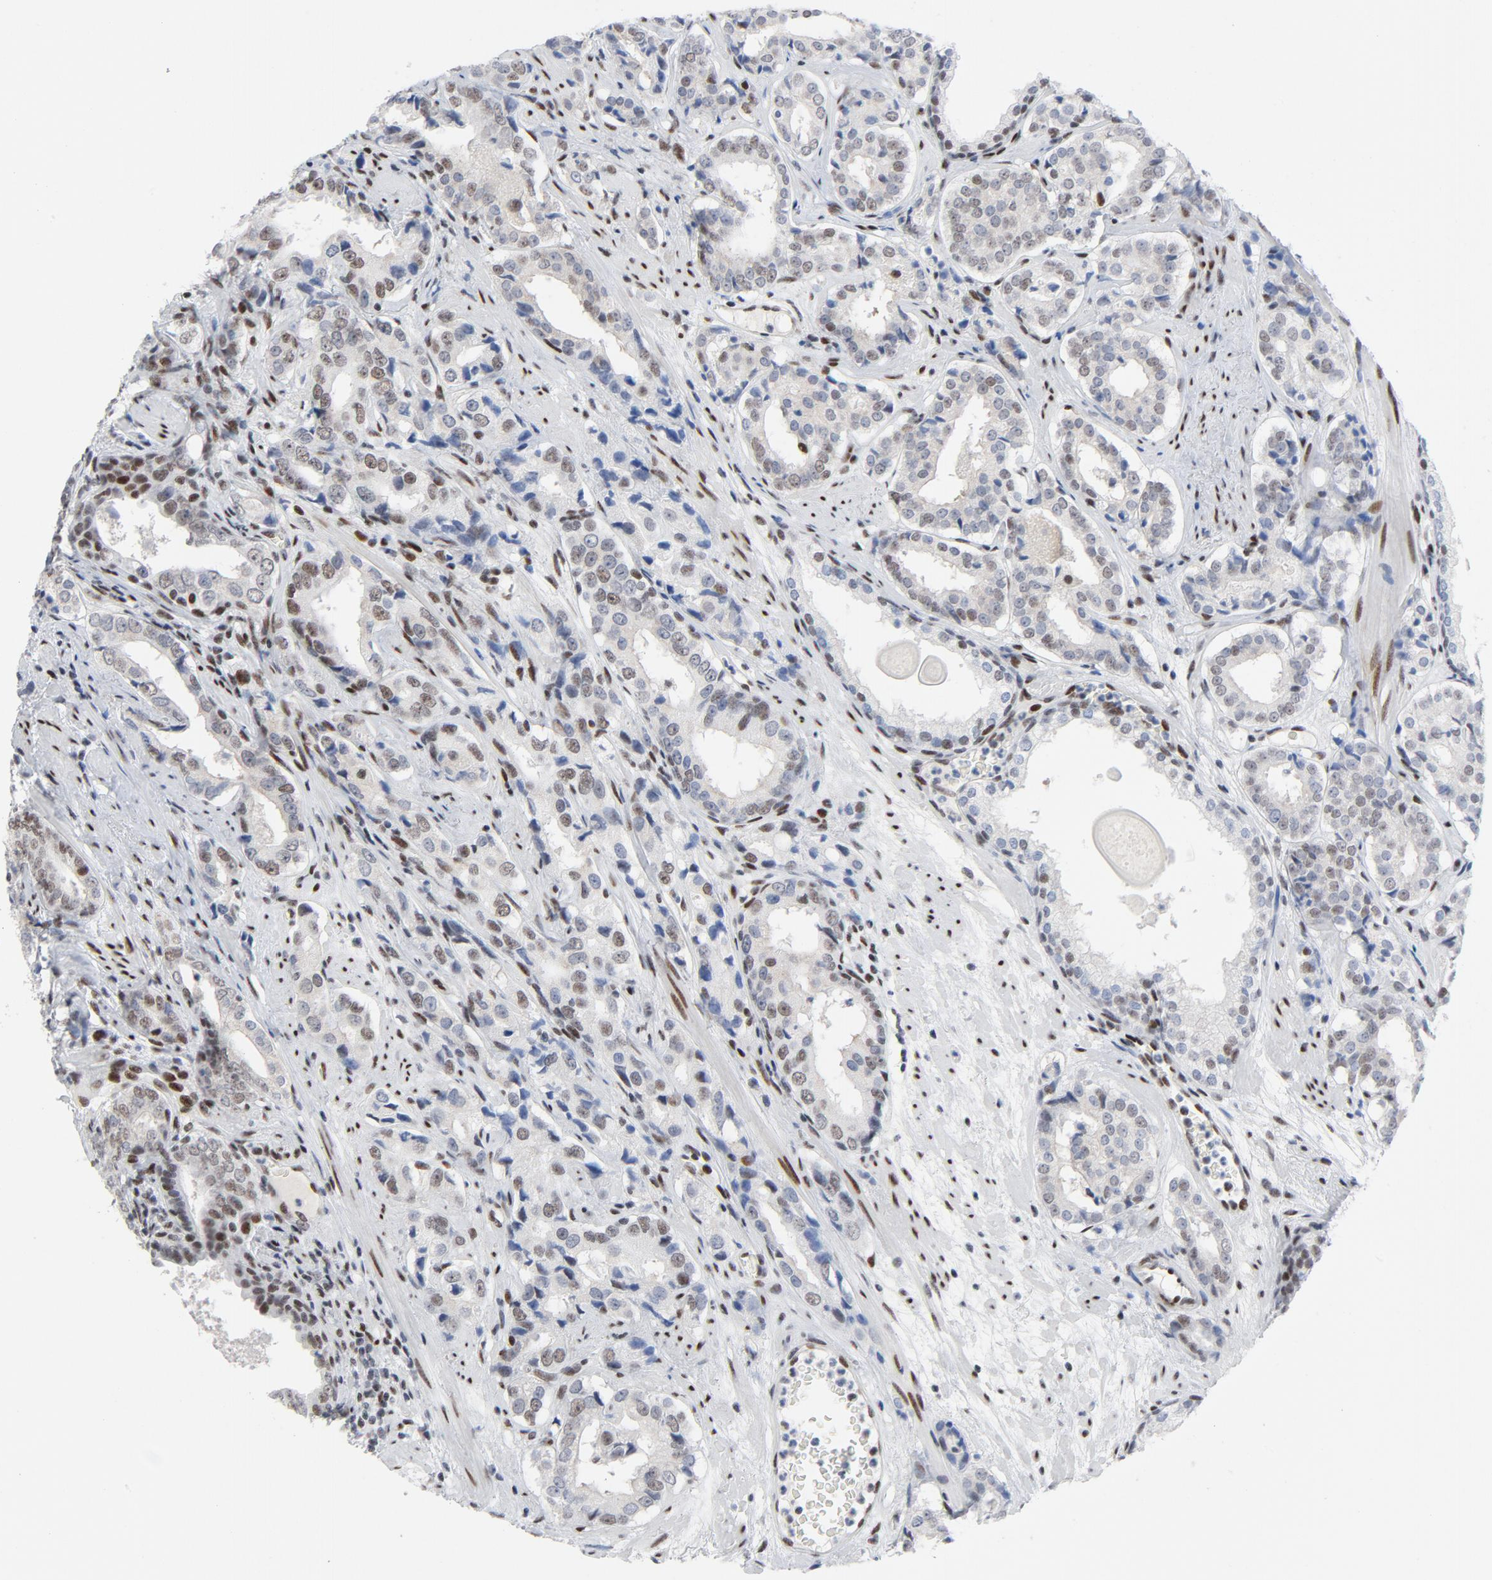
{"staining": {"intensity": "moderate", "quantity": "25%-75%", "location": "nuclear"}, "tissue": "prostate cancer", "cell_type": "Tumor cells", "image_type": "cancer", "snomed": [{"axis": "morphology", "description": "Adenocarcinoma, Medium grade"}, {"axis": "topography", "description": "Prostate"}], "caption": "Moderate nuclear staining for a protein is present in about 25%-75% of tumor cells of prostate cancer (adenocarcinoma (medium-grade)) using IHC.", "gene": "HSF1", "patient": {"sex": "male", "age": 60}}